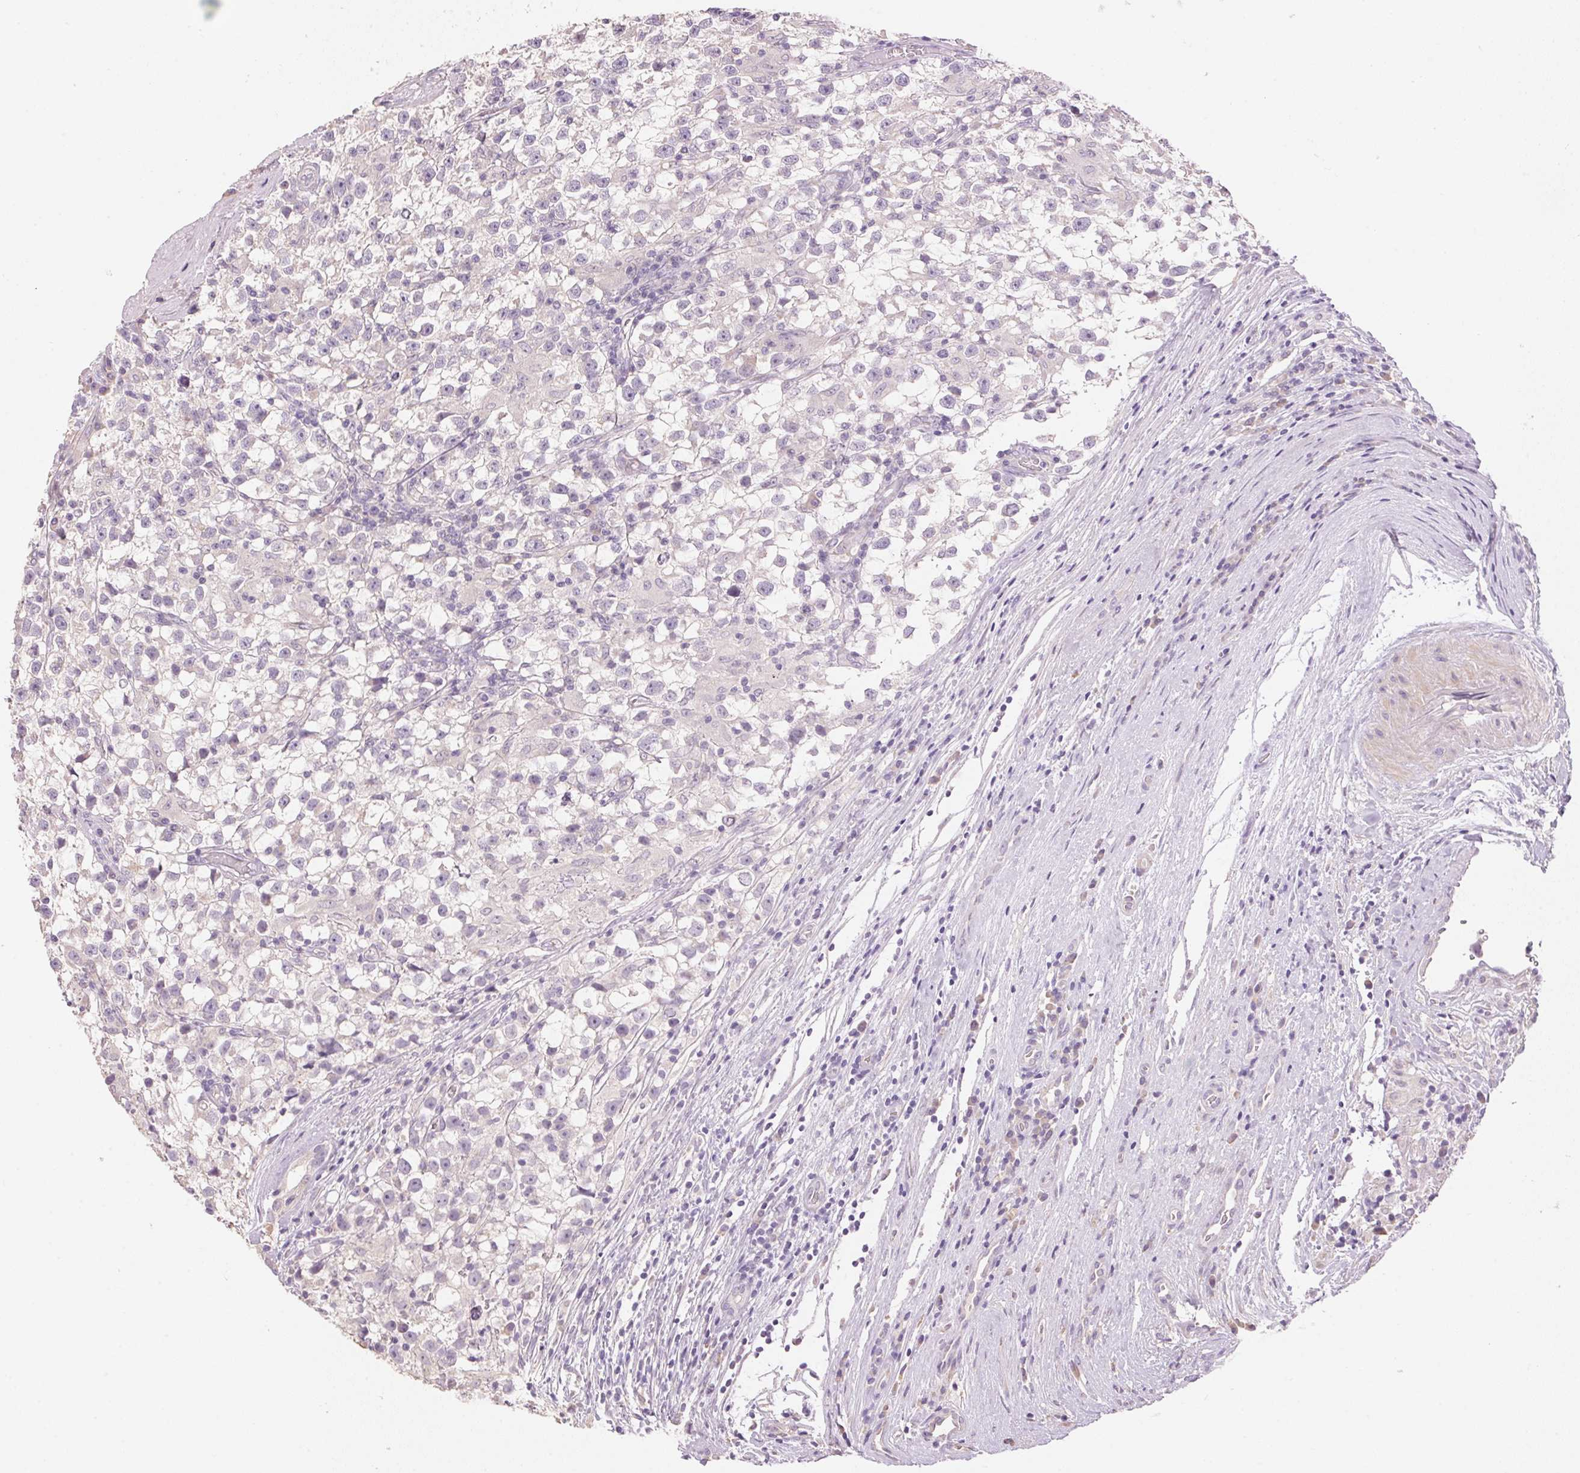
{"staining": {"intensity": "negative", "quantity": "none", "location": "none"}, "tissue": "testis cancer", "cell_type": "Tumor cells", "image_type": "cancer", "snomed": [{"axis": "morphology", "description": "Seminoma, NOS"}, {"axis": "topography", "description": "Testis"}], "caption": "High magnification brightfield microscopy of testis cancer stained with DAB (3,3'-diaminobenzidine) (brown) and counterstained with hematoxylin (blue): tumor cells show no significant expression.", "gene": "LYZL6", "patient": {"sex": "male", "age": 31}}